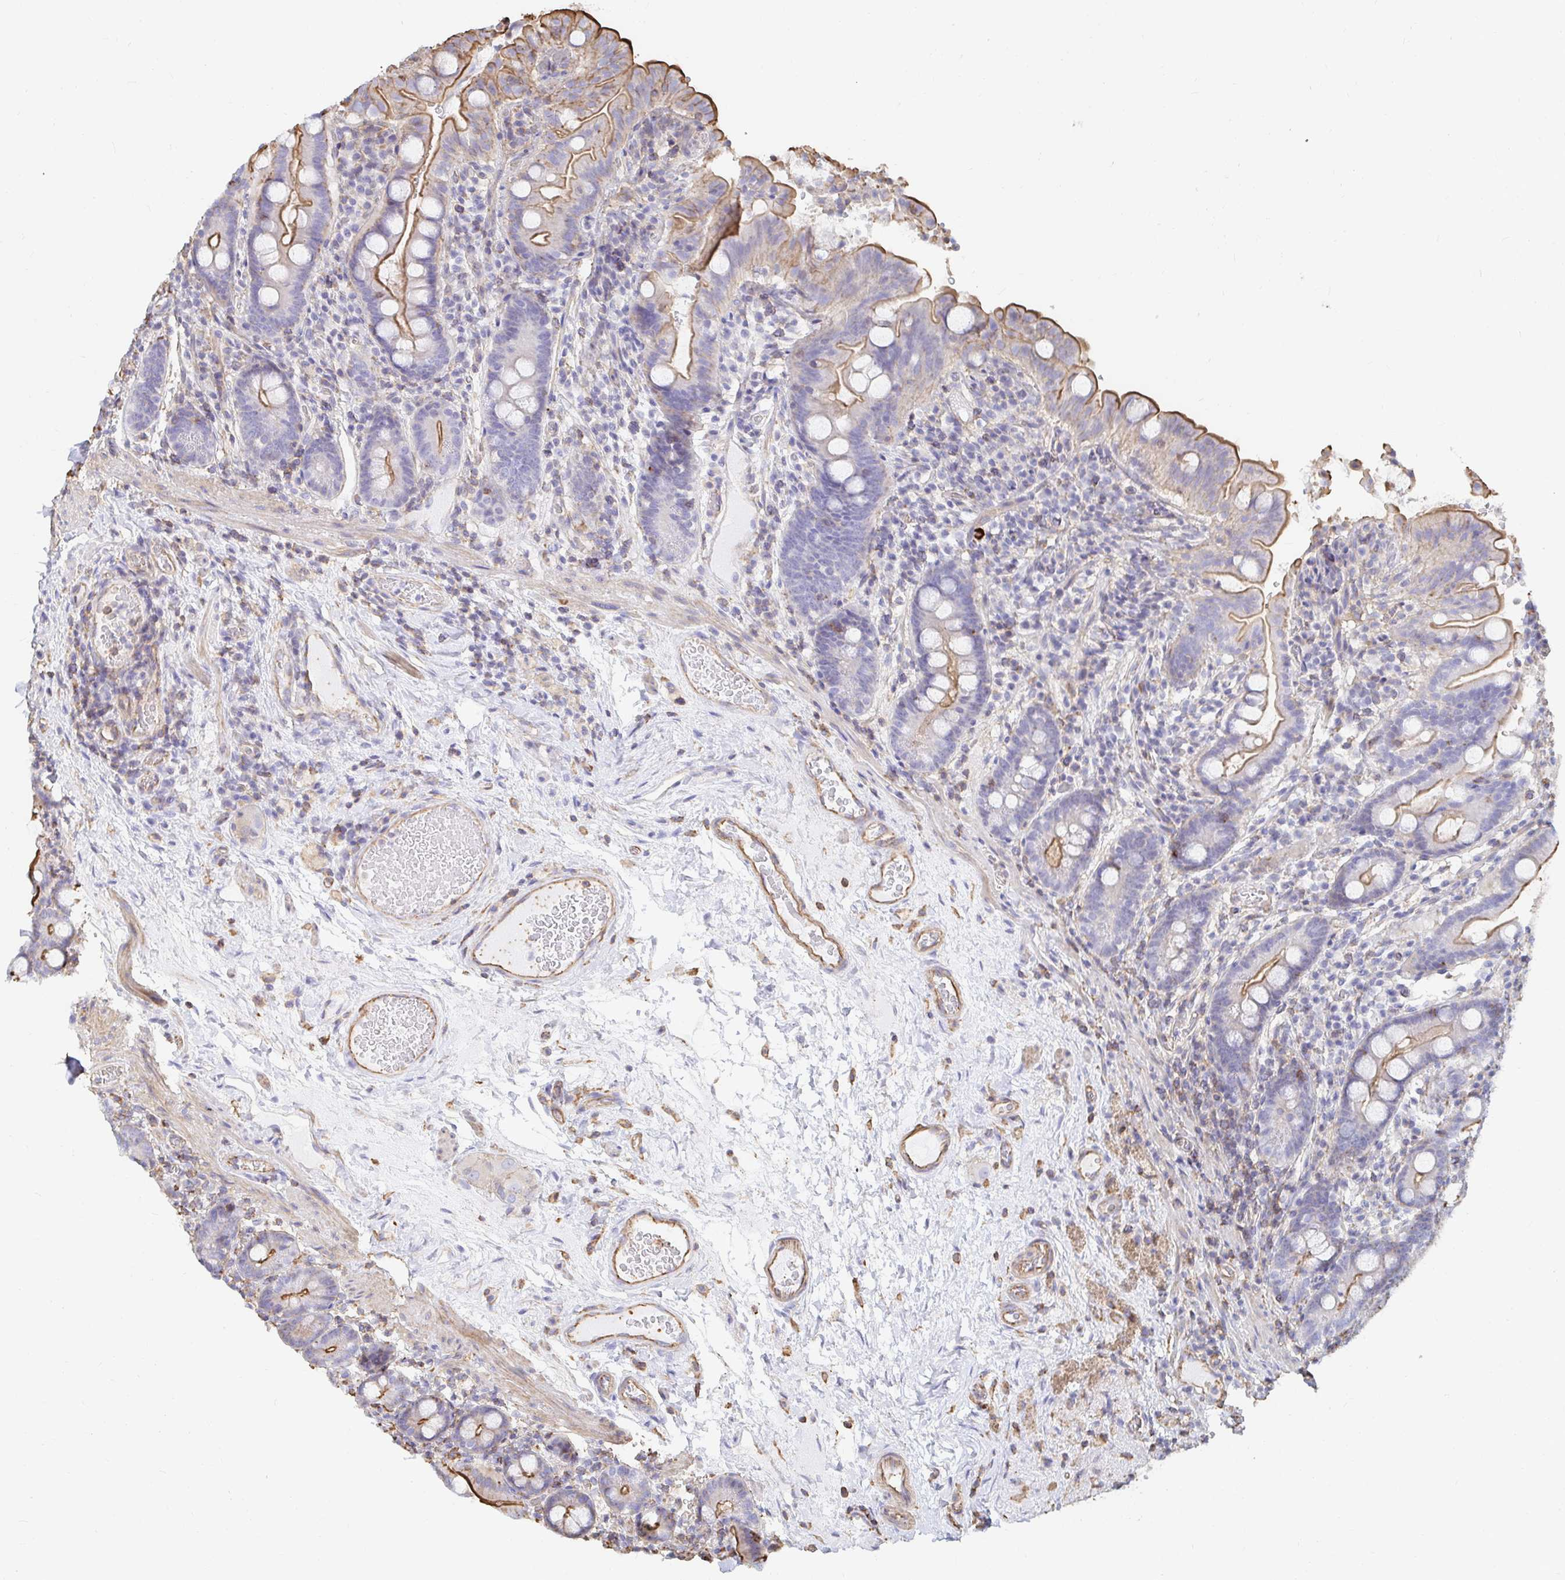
{"staining": {"intensity": "strong", "quantity": "25%-75%", "location": "cytoplasmic/membranous"}, "tissue": "small intestine", "cell_type": "Glandular cells", "image_type": "normal", "snomed": [{"axis": "morphology", "description": "Normal tissue, NOS"}, {"axis": "topography", "description": "Small intestine"}], "caption": "Protein staining exhibits strong cytoplasmic/membranous positivity in approximately 25%-75% of glandular cells in unremarkable small intestine.", "gene": "PTPN14", "patient": {"sex": "male", "age": 26}}